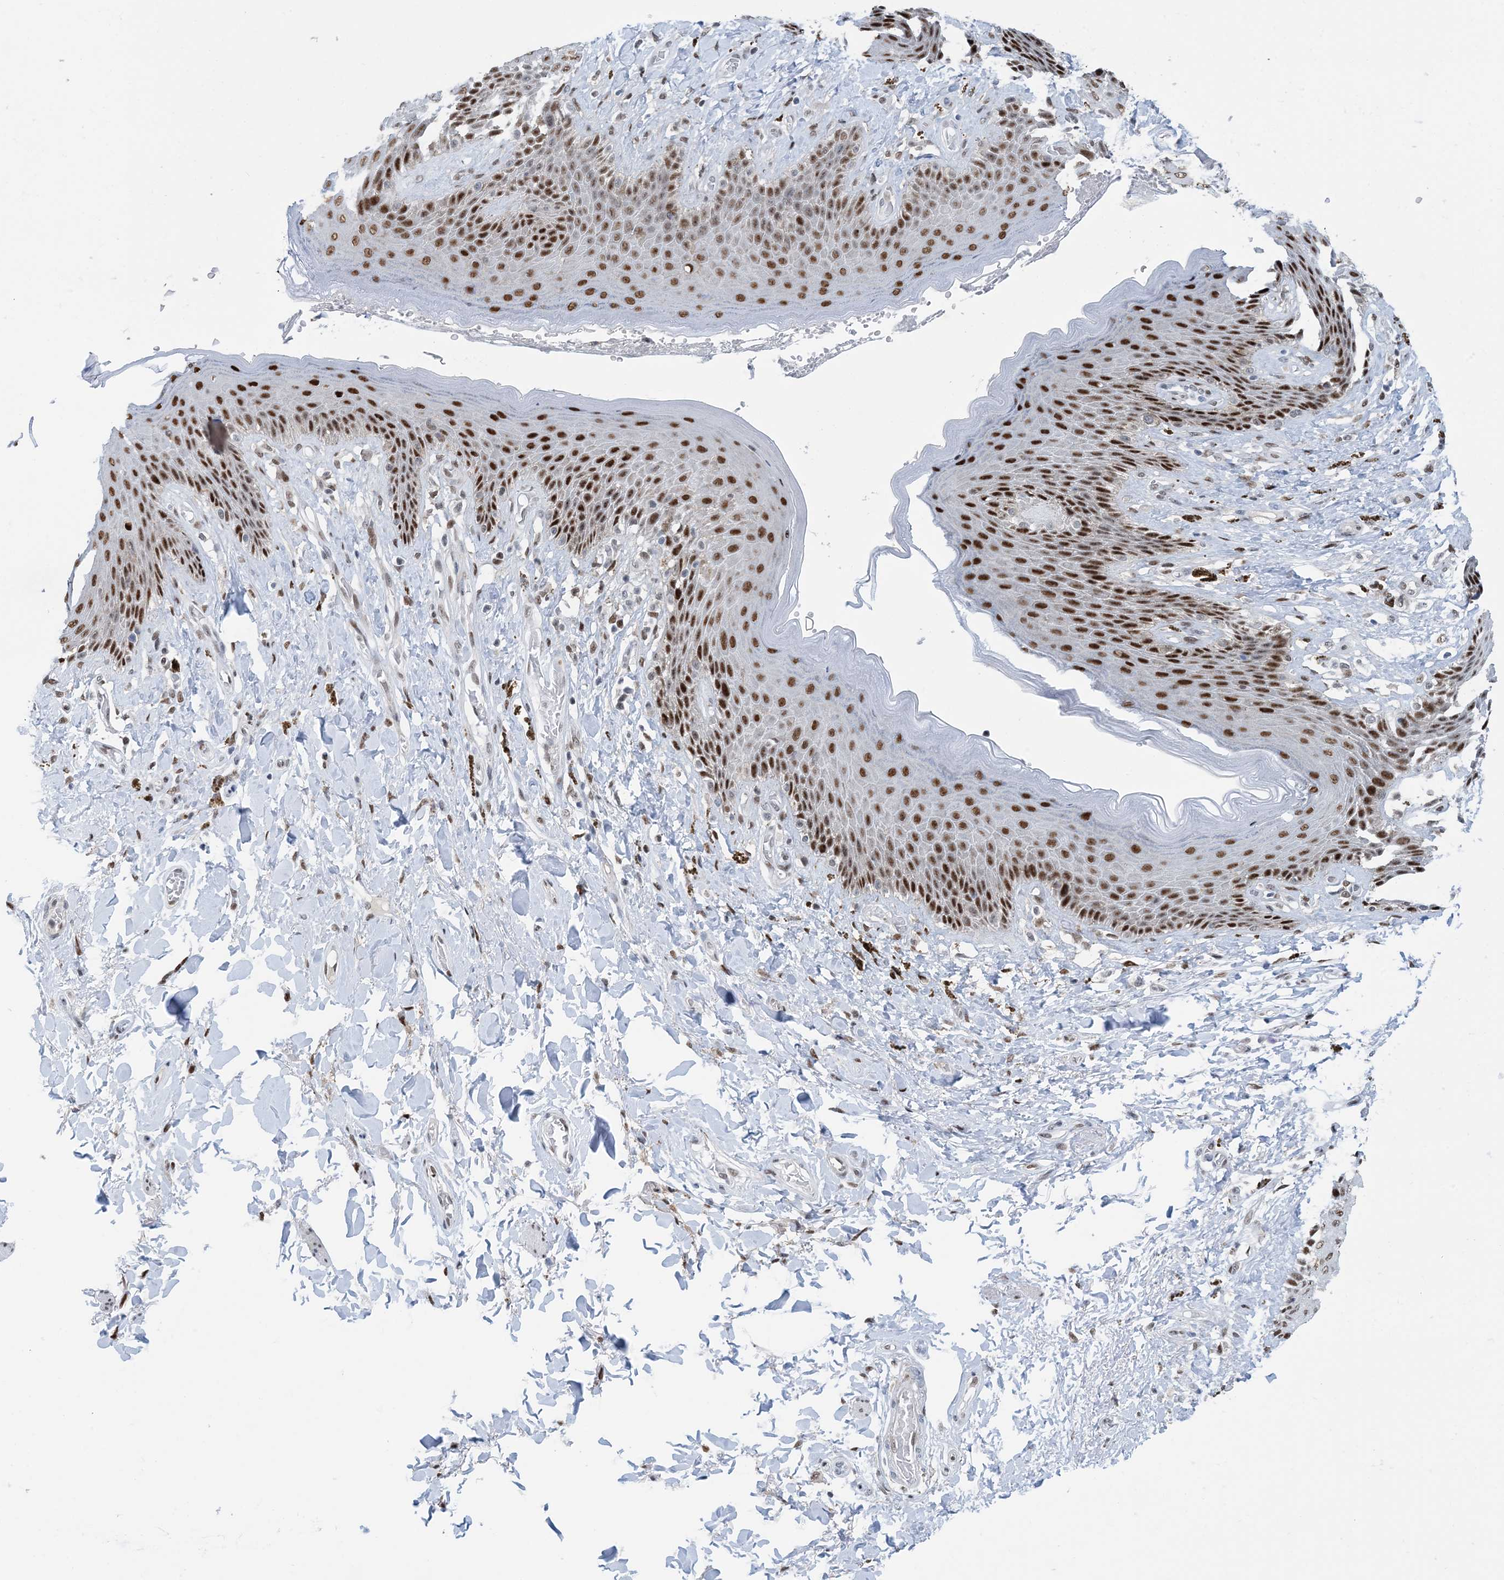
{"staining": {"intensity": "strong", "quantity": ">75%", "location": "nuclear"}, "tissue": "skin", "cell_type": "Epidermal cells", "image_type": "normal", "snomed": [{"axis": "morphology", "description": "Normal tissue, NOS"}, {"axis": "topography", "description": "Anal"}], "caption": "An immunohistochemistry (IHC) histopathology image of unremarkable tissue is shown. Protein staining in brown labels strong nuclear positivity in skin within epidermal cells. (IHC, brightfield microscopy, high magnification).", "gene": "HEMK1", "patient": {"sex": "female", "age": 78}}